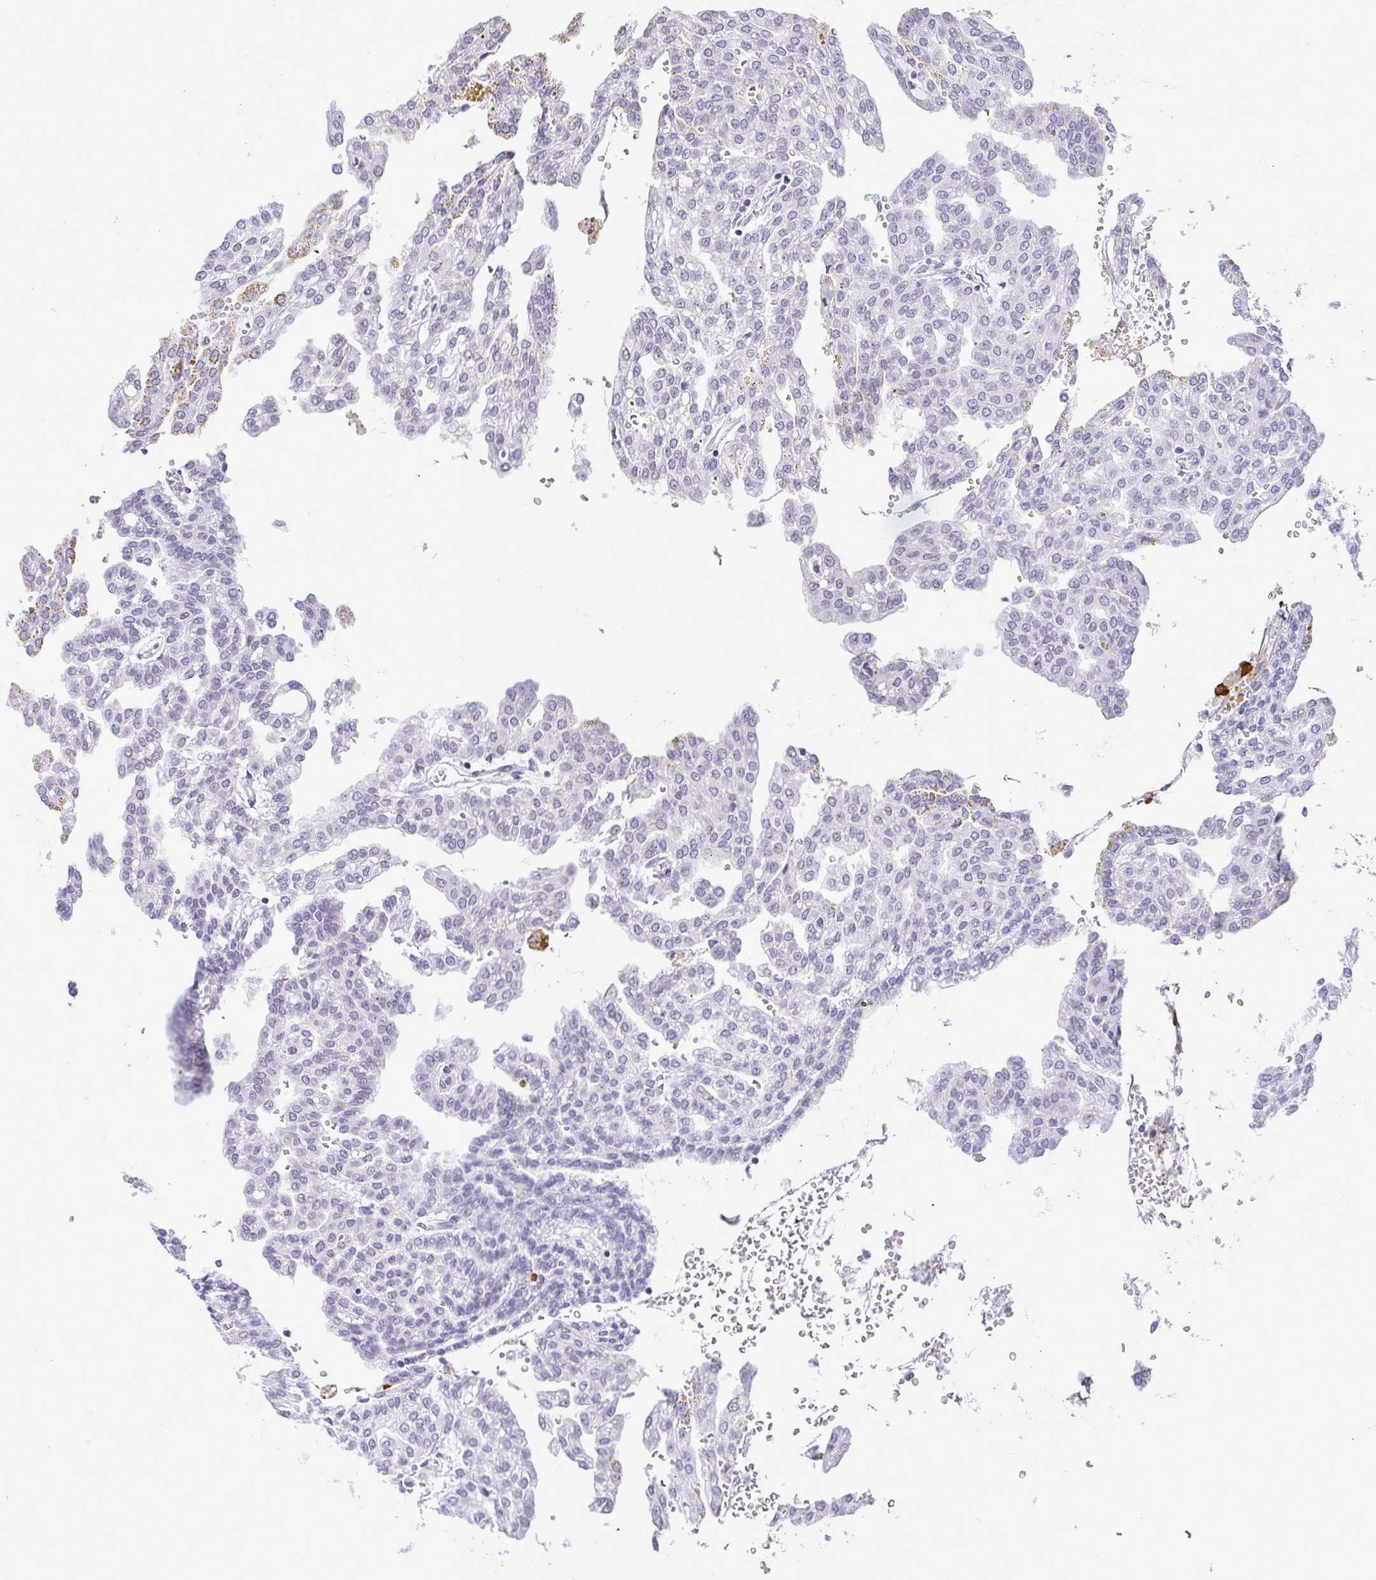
{"staining": {"intensity": "negative", "quantity": "none", "location": "none"}, "tissue": "renal cancer", "cell_type": "Tumor cells", "image_type": "cancer", "snomed": [{"axis": "morphology", "description": "Adenocarcinoma, NOS"}, {"axis": "topography", "description": "Kidney"}], "caption": "There is no significant expression in tumor cells of renal adenocarcinoma. (DAB (3,3'-diaminobenzidine) immunohistochemistry, high magnification).", "gene": "CACNA1S", "patient": {"sex": "male", "age": 63}}